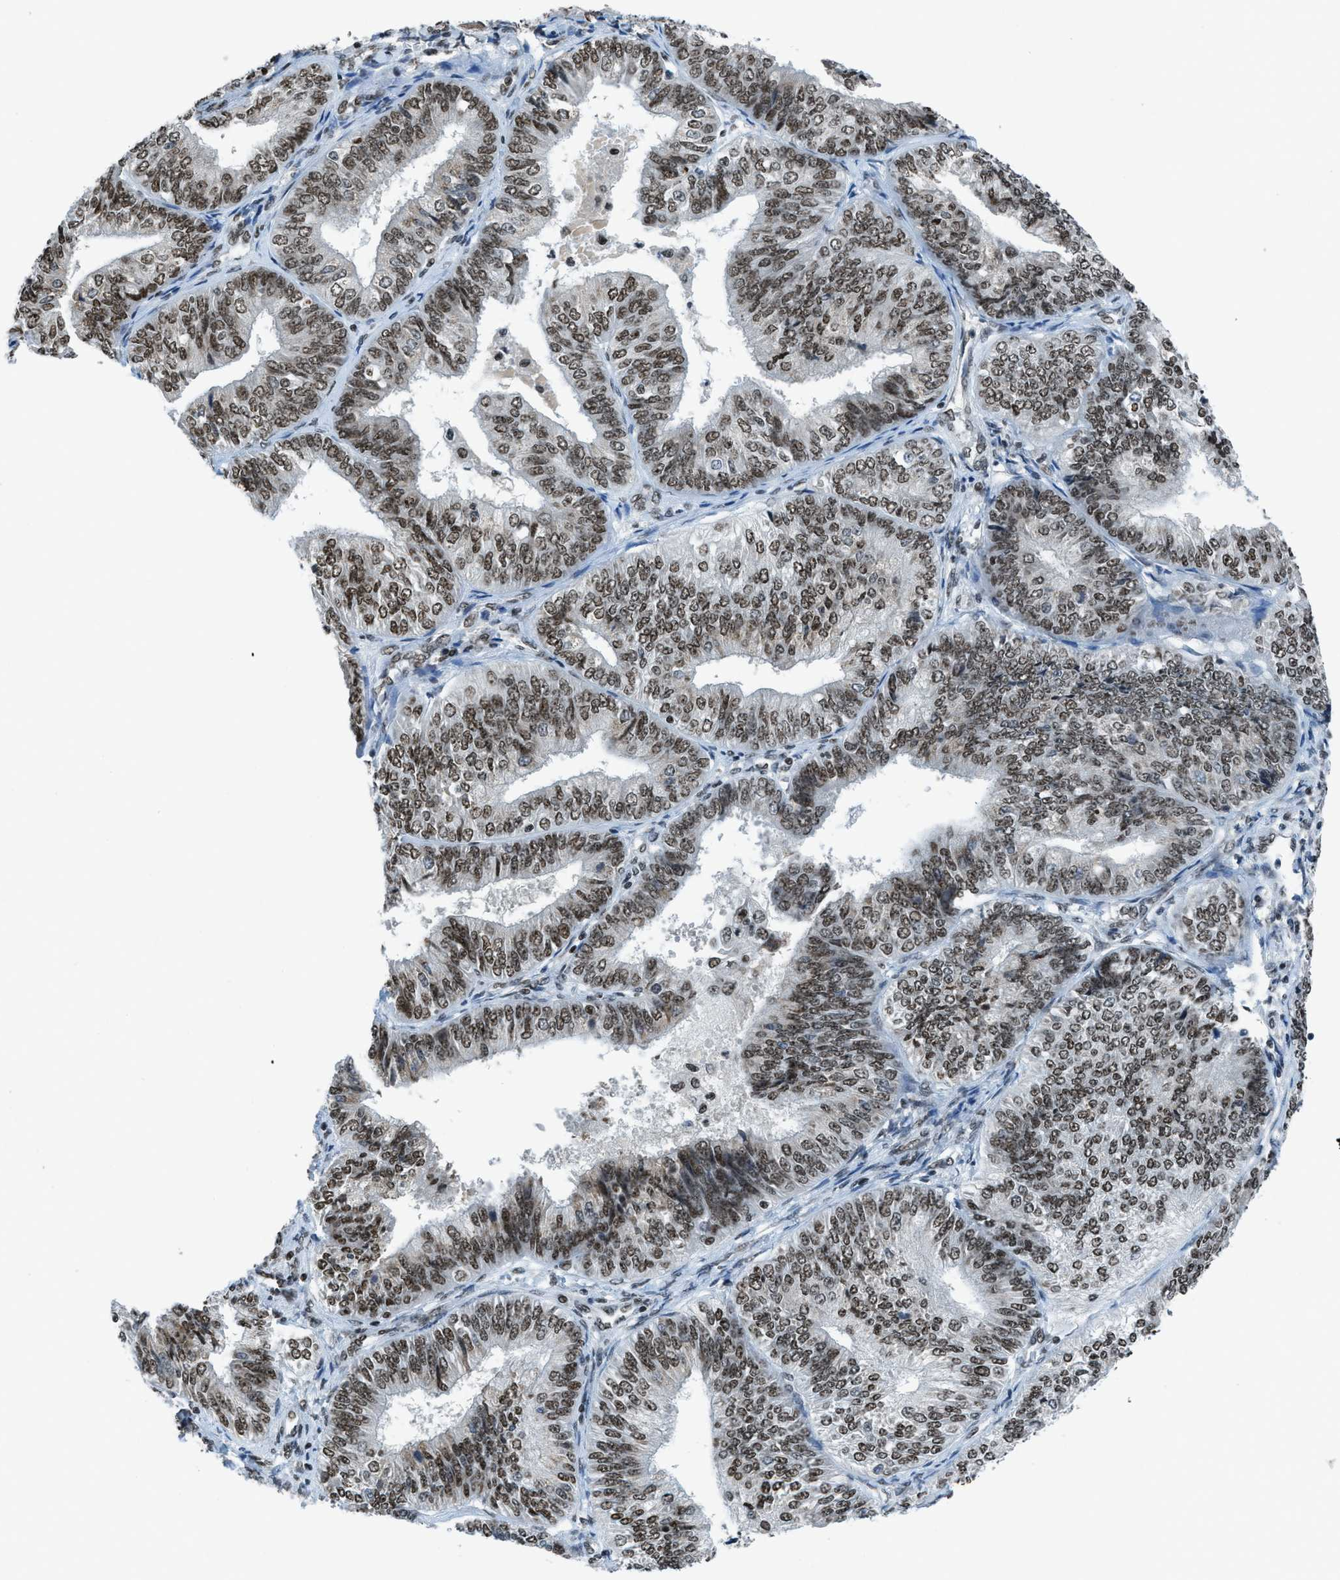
{"staining": {"intensity": "moderate", "quantity": ">75%", "location": "nuclear"}, "tissue": "endometrial cancer", "cell_type": "Tumor cells", "image_type": "cancer", "snomed": [{"axis": "morphology", "description": "Adenocarcinoma, NOS"}, {"axis": "topography", "description": "Endometrium"}], "caption": "IHC of endometrial cancer reveals medium levels of moderate nuclear staining in approximately >75% of tumor cells.", "gene": "RAD51B", "patient": {"sex": "female", "age": 58}}